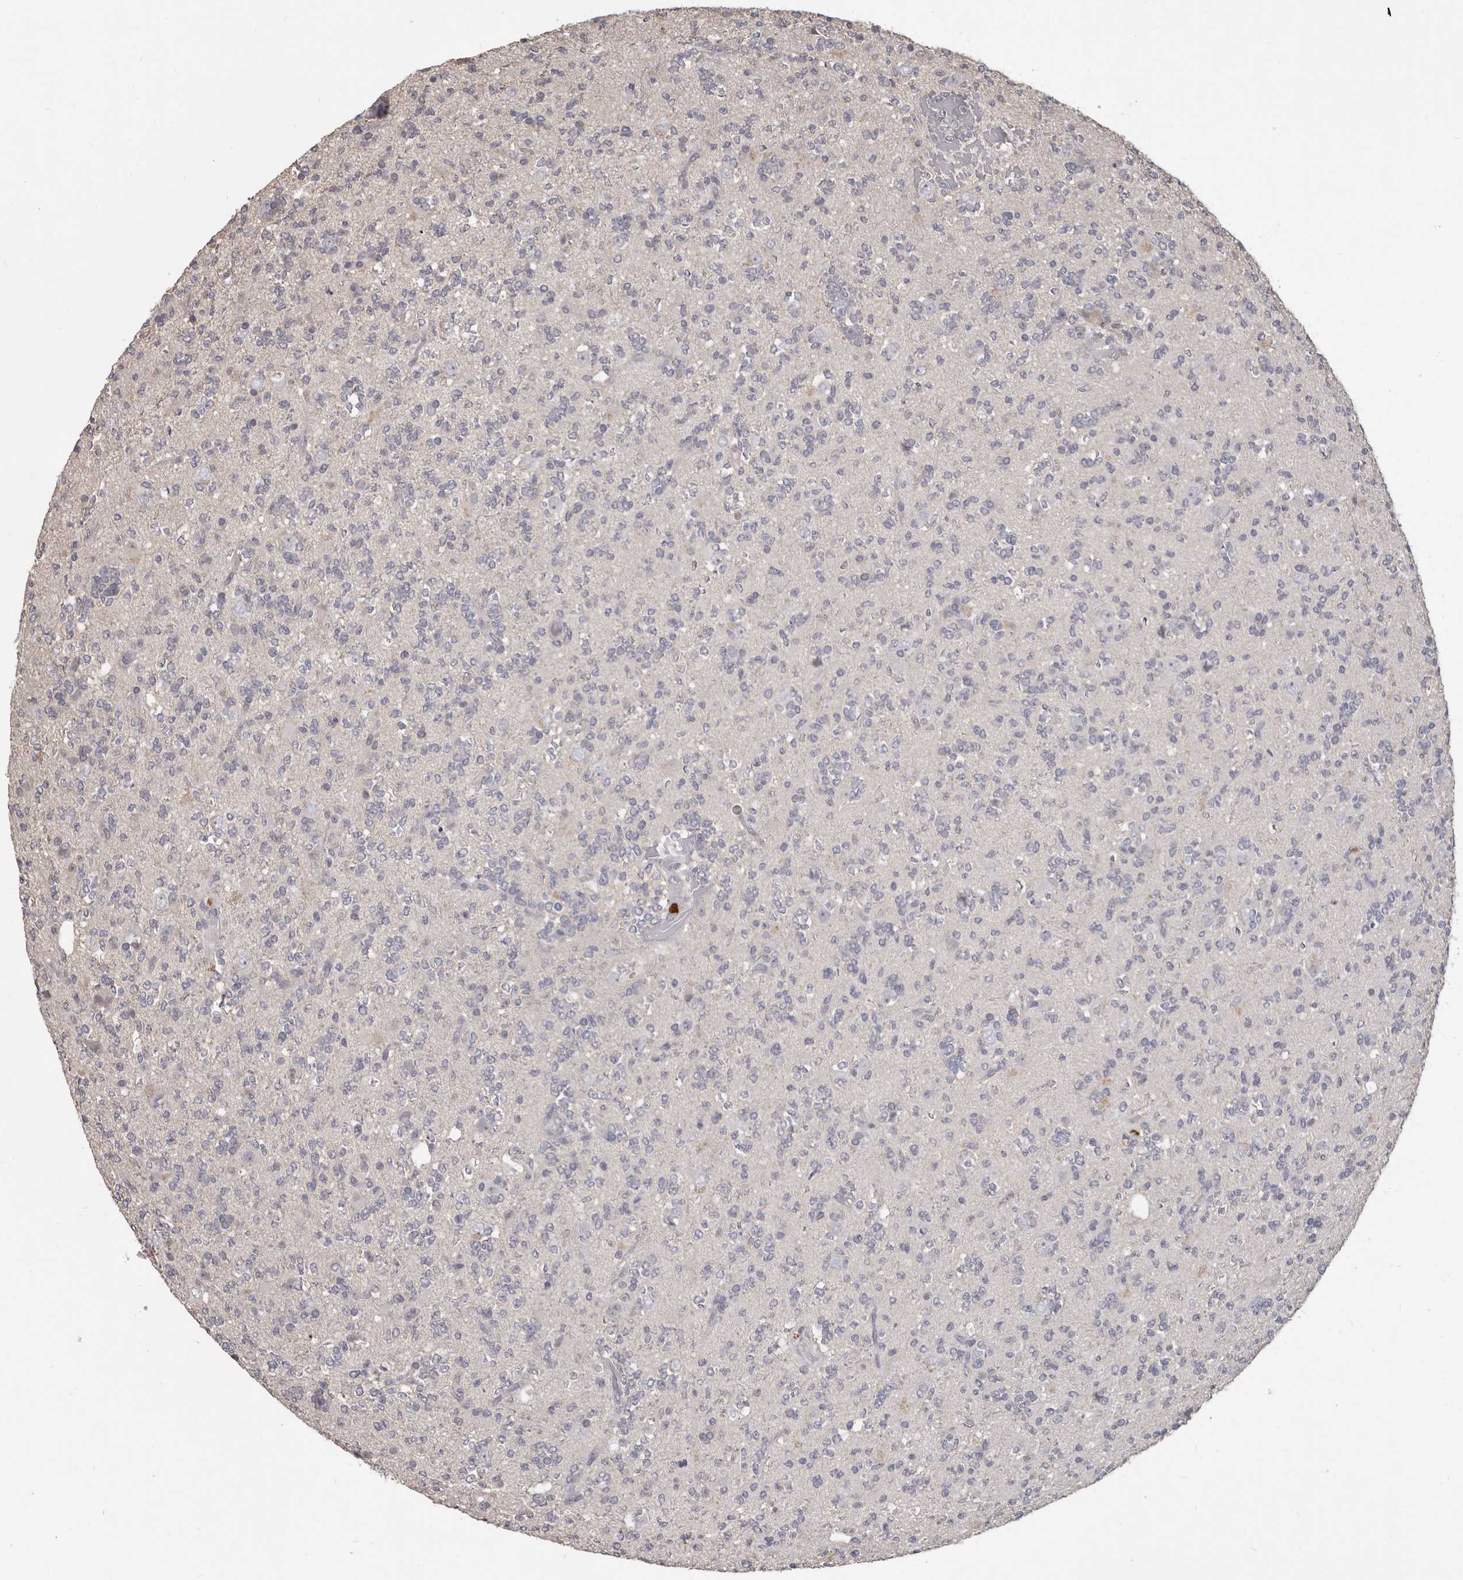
{"staining": {"intensity": "negative", "quantity": "none", "location": "none"}, "tissue": "glioma", "cell_type": "Tumor cells", "image_type": "cancer", "snomed": [{"axis": "morphology", "description": "Glioma, malignant, High grade"}, {"axis": "topography", "description": "Brain"}], "caption": "Malignant glioma (high-grade) stained for a protein using immunohistochemistry reveals no expression tumor cells.", "gene": "GPR157", "patient": {"sex": "female", "age": 62}}